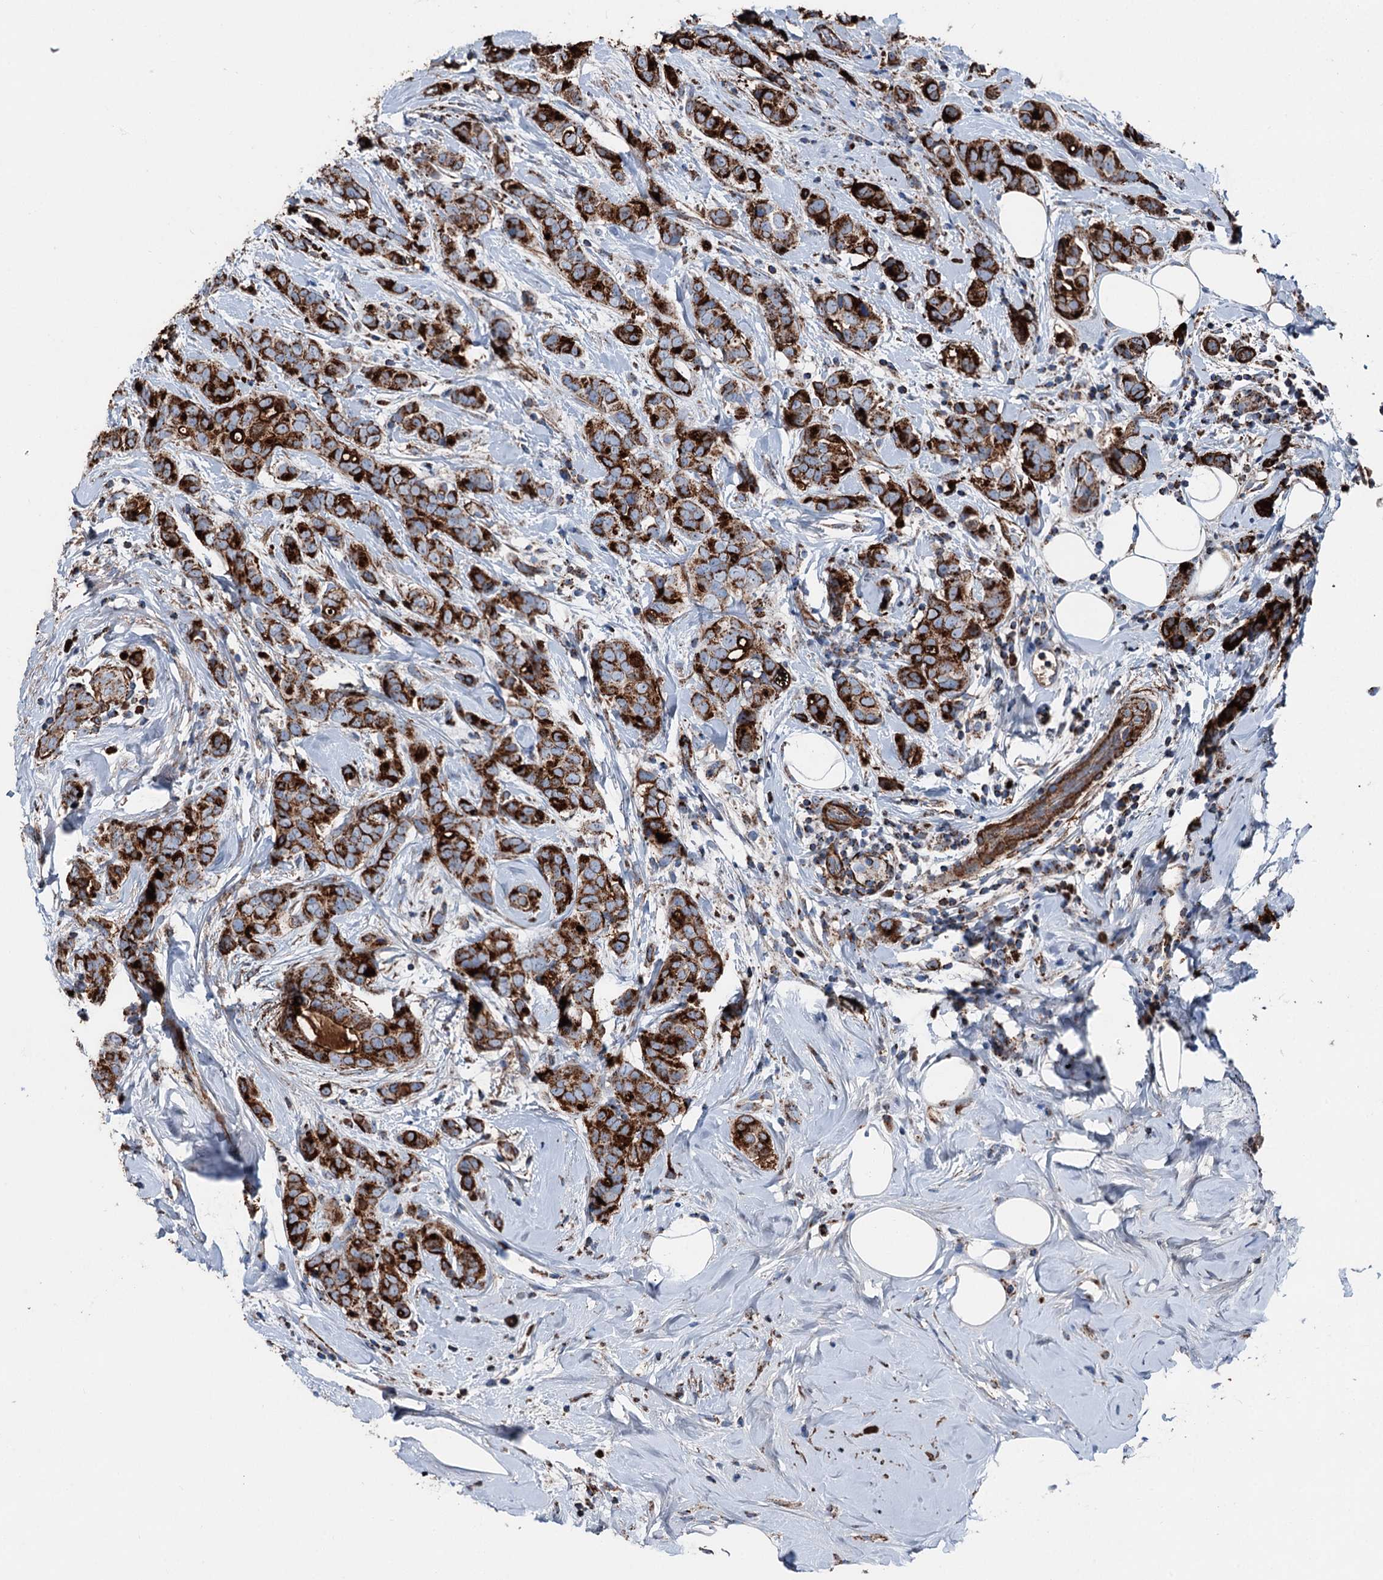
{"staining": {"intensity": "strong", "quantity": ">75%", "location": "cytoplasmic/membranous"}, "tissue": "breast cancer", "cell_type": "Tumor cells", "image_type": "cancer", "snomed": [{"axis": "morphology", "description": "Lobular carcinoma"}, {"axis": "topography", "description": "Breast"}], "caption": "Breast lobular carcinoma stained for a protein (brown) demonstrates strong cytoplasmic/membranous positive expression in approximately >75% of tumor cells.", "gene": "DDIAS", "patient": {"sex": "female", "age": 51}}